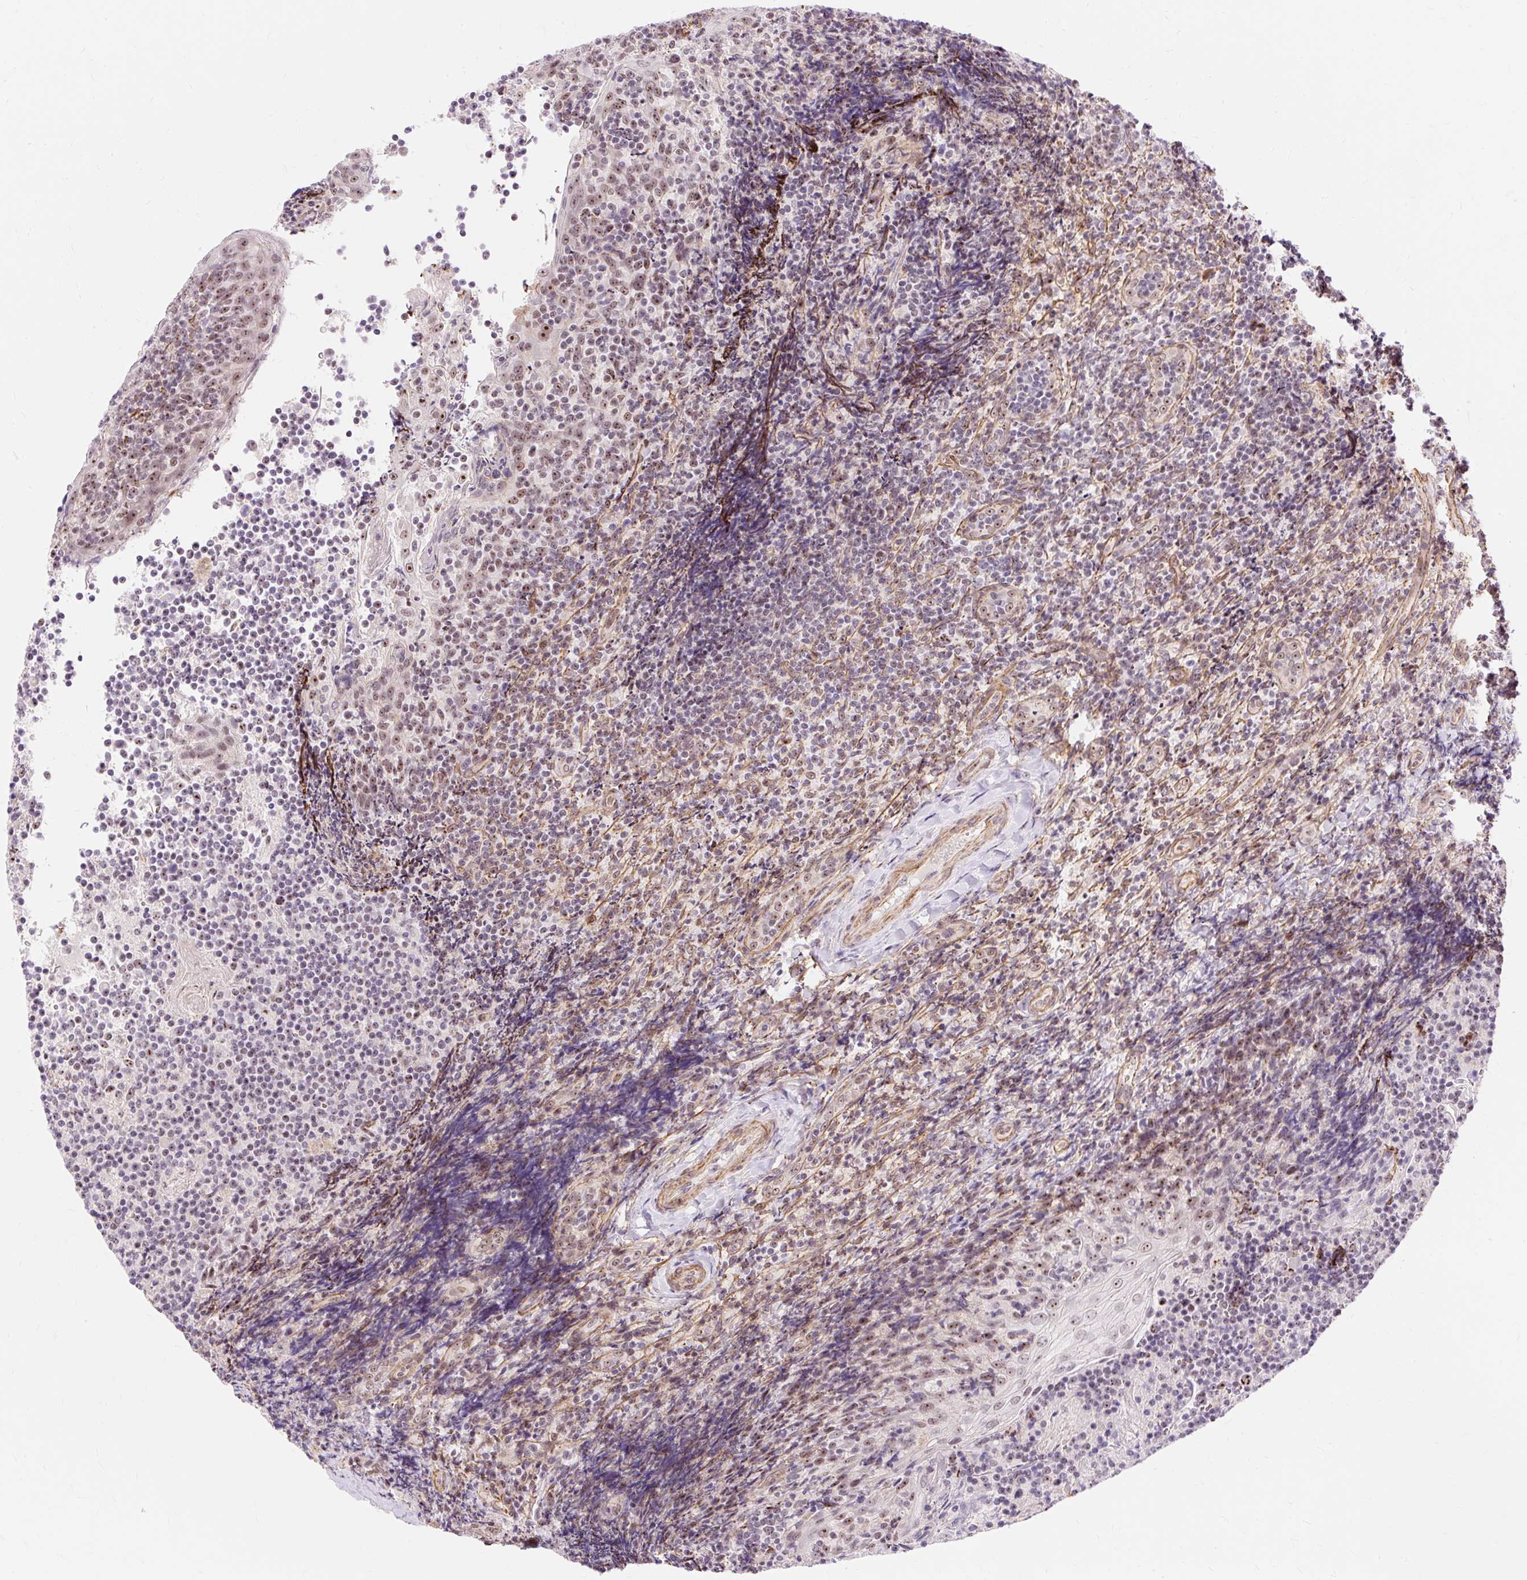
{"staining": {"intensity": "moderate", "quantity": "<25%", "location": "nuclear"}, "tissue": "tonsil", "cell_type": "Germinal center cells", "image_type": "normal", "snomed": [{"axis": "morphology", "description": "Normal tissue, NOS"}, {"axis": "topography", "description": "Tonsil"}], "caption": "This image displays IHC staining of benign tonsil, with low moderate nuclear staining in about <25% of germinal center cells.", "gene": "OBP2A", "patient": {"sex": "female", "age": 10}}